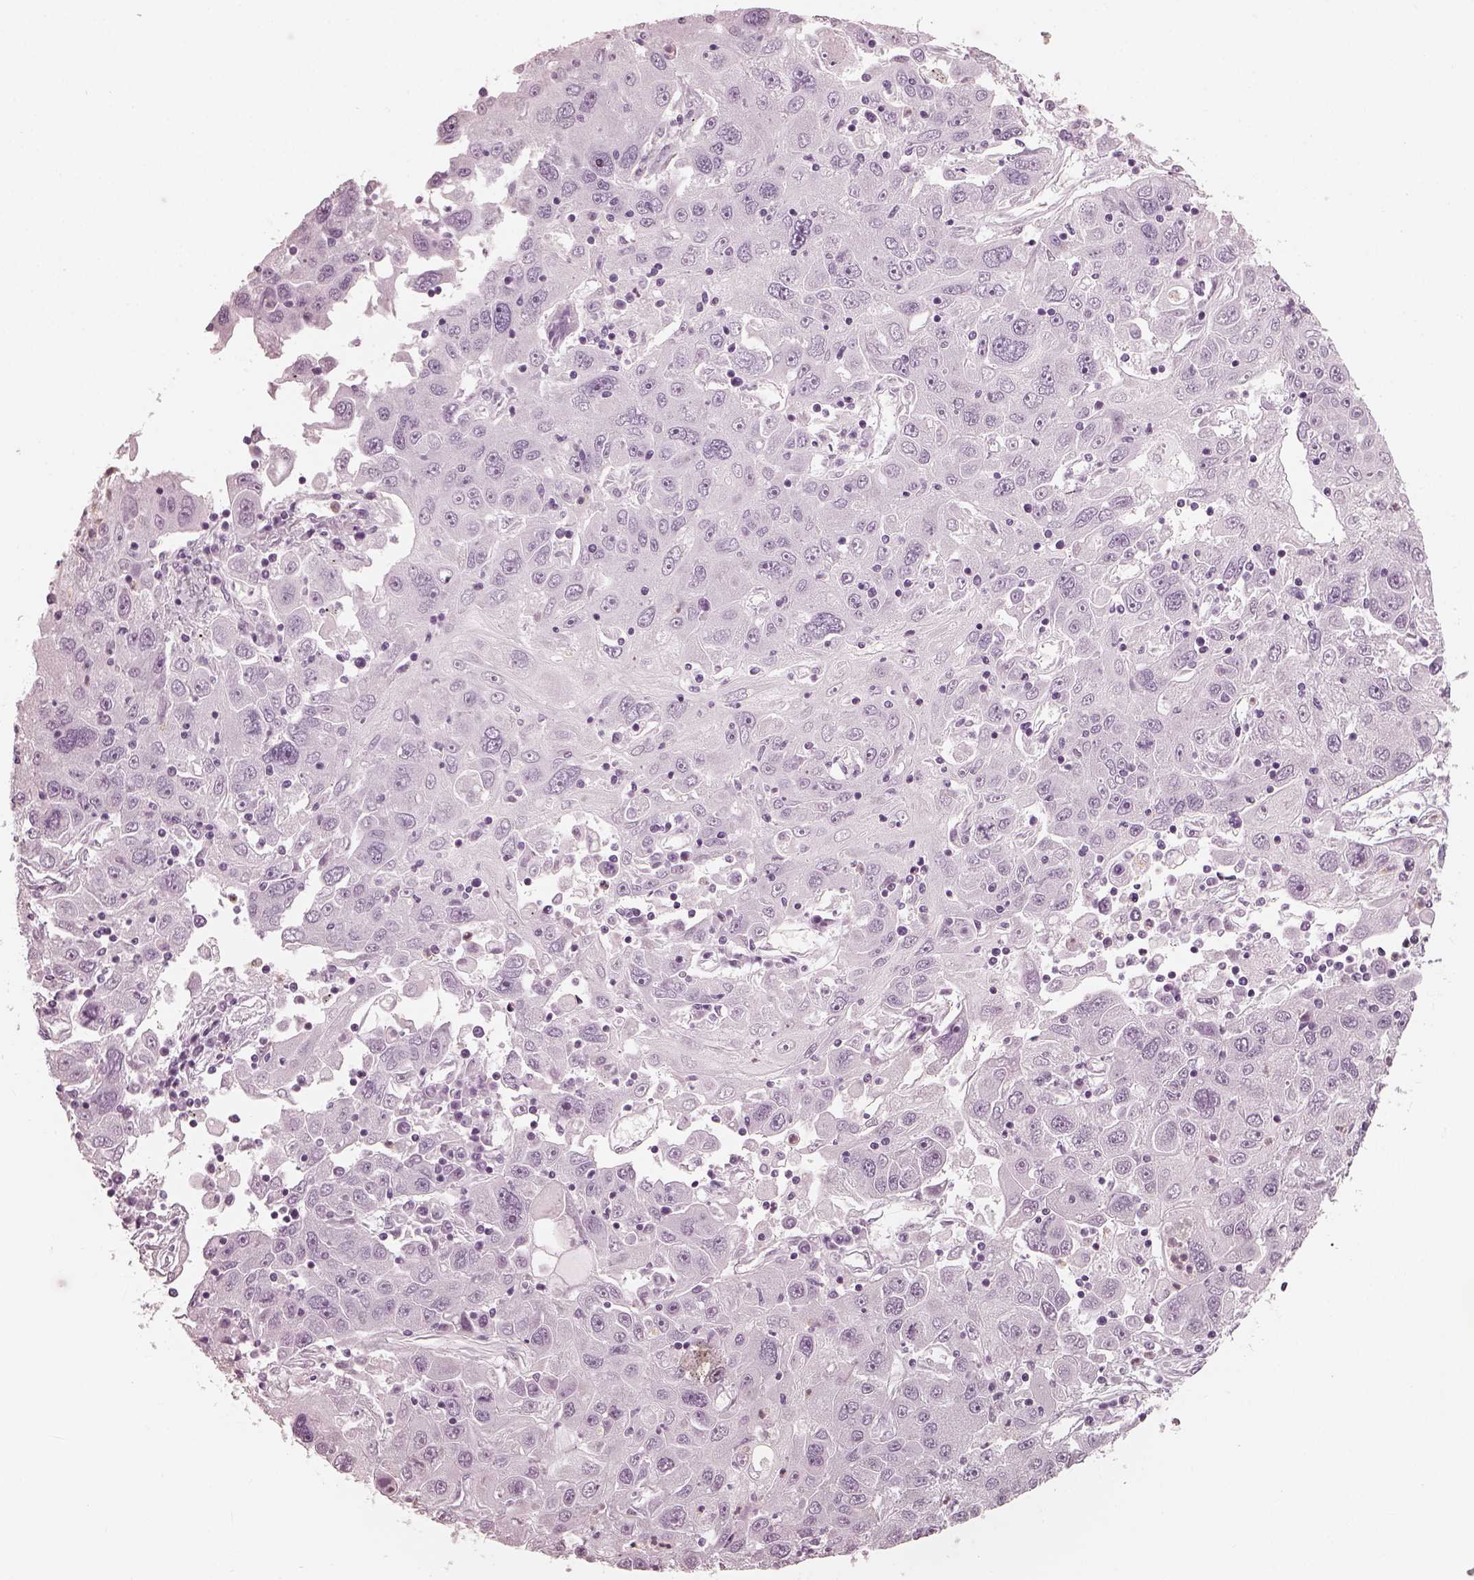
{"staining": {"intensity": "negative", "quantity": "none", "location": "none"}, "tissue": "stomach cancer", "cell_type": "Tumor cells", "image_type": "cancer", "snomed": [{"axis": "morphology", "description": "Adenocarcinoma, NOS"}, {"axis": "topography", "description": "Stomach"}], "caption": "Stomach cancer (adenocarcinoma) was stained to show a protein in brown. There is no significant expression in tumor cells. (Immunohistochemistry (ihc), brightfield microscopy, high magnification).", "gene": "CSH1", "patient": {"sex": "male", "age": 56}}